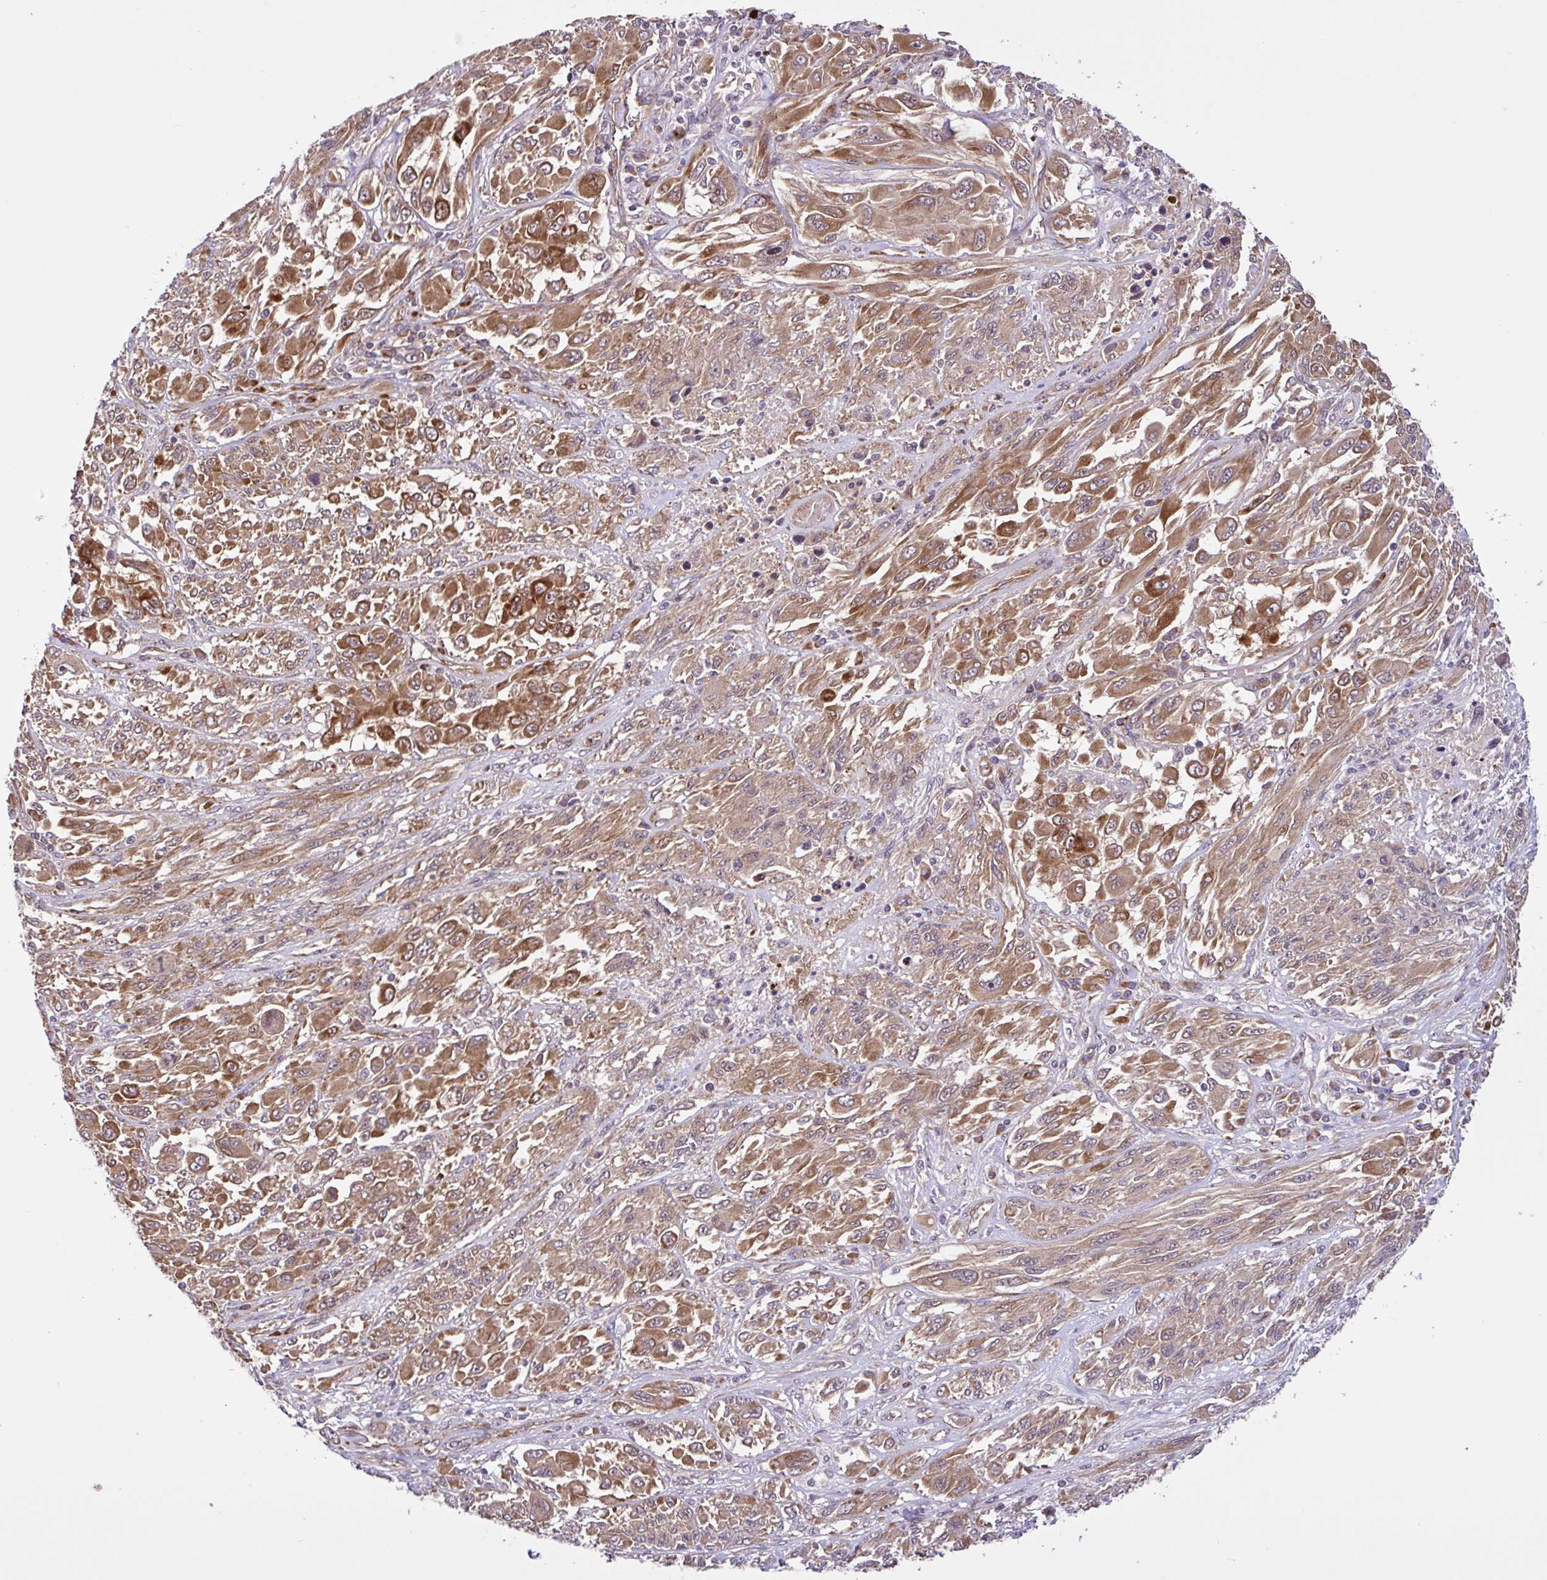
{"staining": {"intensity": "moderate", "quantity": ">75%", "location": "cytoplasmic/membranous"}, "tissue": "melanoma", "cell_type": "Tumor cells", "image_type": "cancer", "snomed": [{"axis": "morphology", "description": "Malignant melanoma, NOS"}, {"axis": "topography", "description": "Skin"}], "caption": "Malignant melanoma stained for a protein reveals moderate cytoplasmic/membranous positivity in tumor cells.", "gene": "NTPCR", "patient": {"sex": "female", "age": 91}}